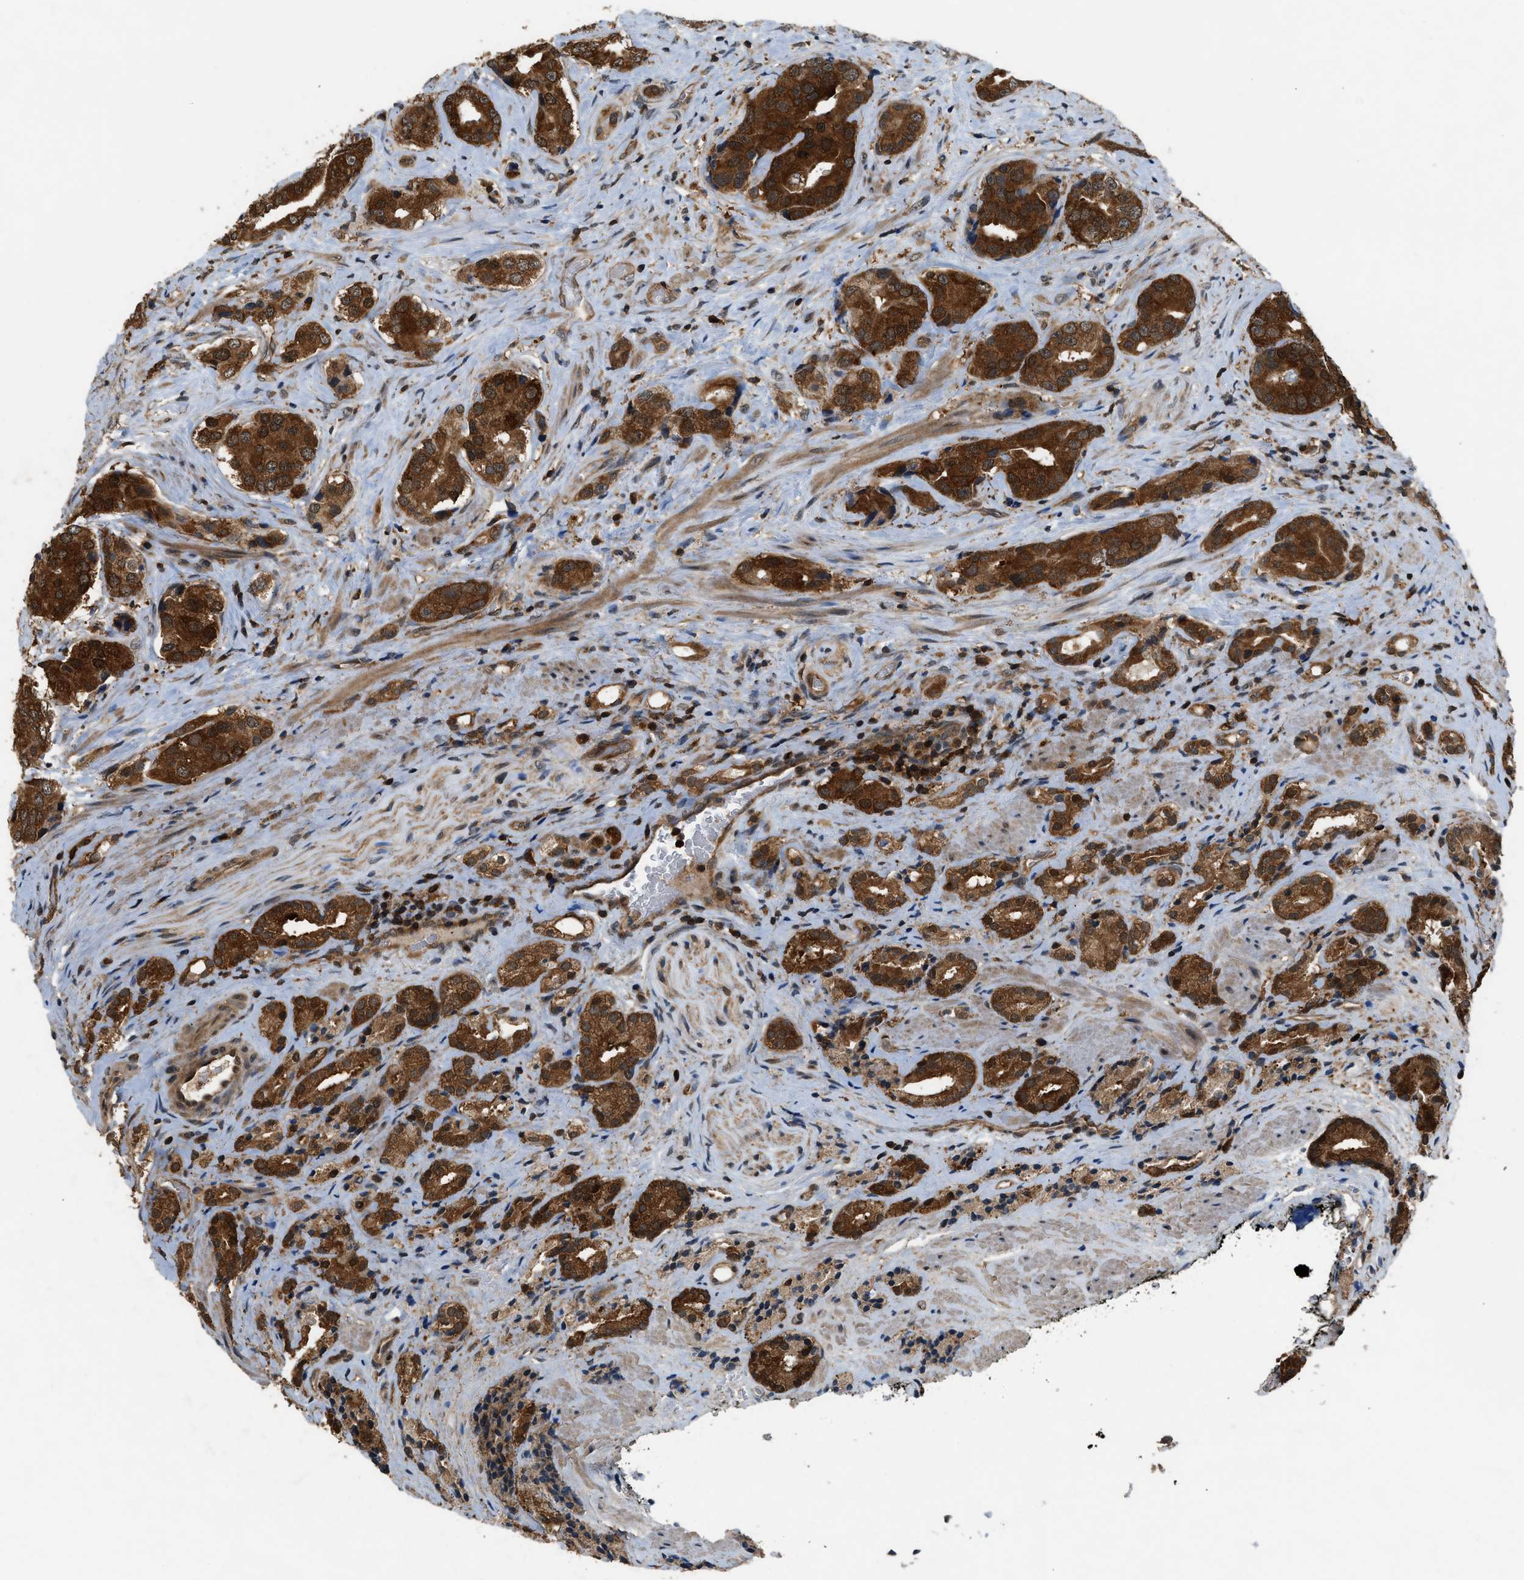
{"staining": {"intensity": "strong", "quantity": ">75%", "location": "cytoplasmic/membranous,nuclear"}, "tissue": "prostate cancer", "cell_type": "Tumor cells", "image_type": "cancer", "snomed": [{"axis": "morphology", "description": "Adenocarcinoma, High grade"}, {"axis": "topography", "description": "Prostate"}], "caption": "Tumor cells reveal strong cytoplasmic/membranous and nuclear positivity in about >75% of cells in prostate cancer (high-grade adenocarcinoma).", "gene": "OXSR1", "patient": {"sex": "male", "age": 71}}